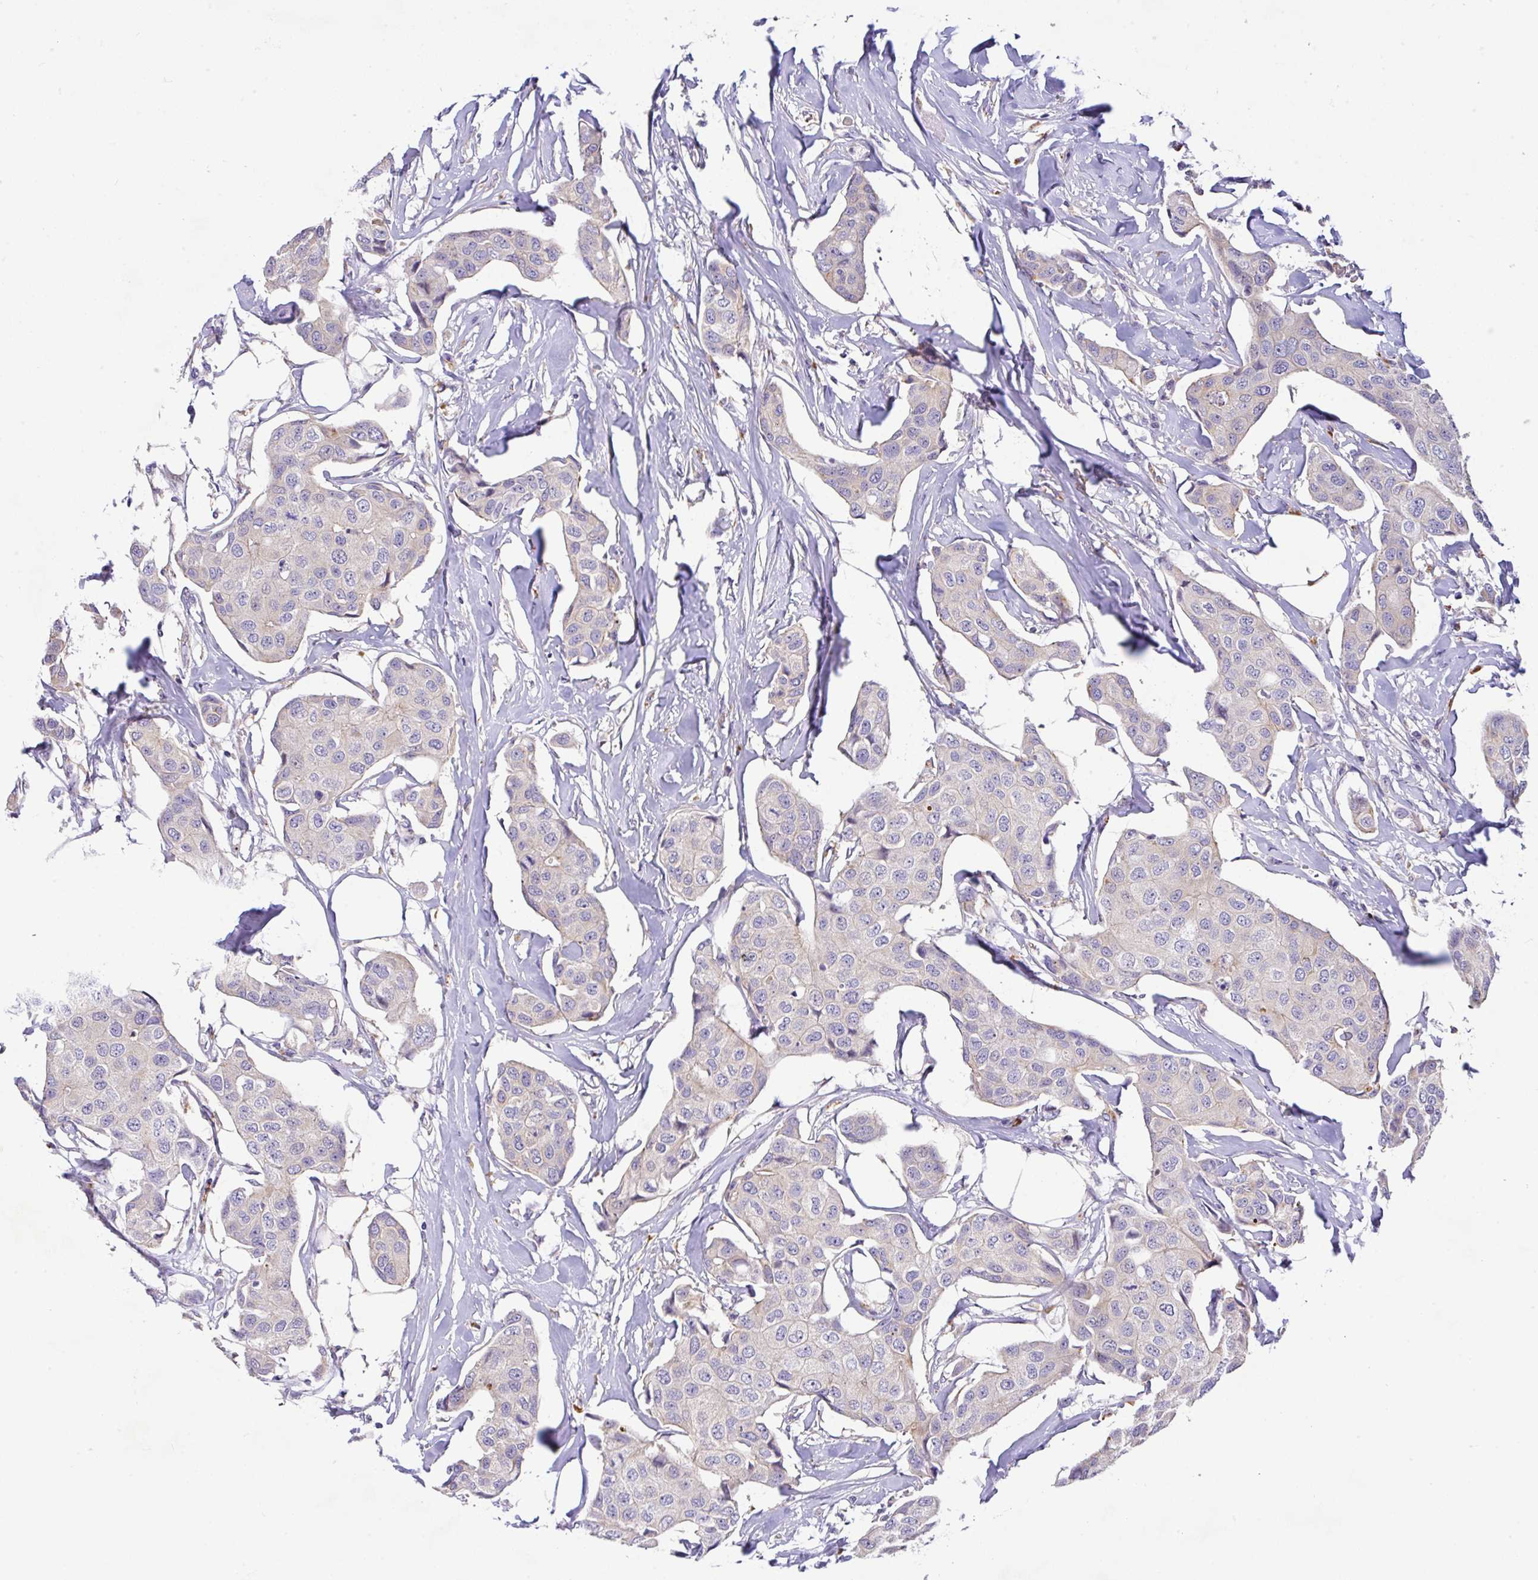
{"staining": {"intensity": "negative", "quantity": "none", "location": "none"}, "tissue": "breast cancer", "cell_type": "Tumor cells", "image_type": "cancer", "snomed": [{"axis": "morphology", "description": "Duct carcinoma"}, {"axis": "topography", "description": "Breast"}, {"axis": "topography", "description": "Lymph node"}], "caption": "Immunohistochemical staining of breast cancer (invasive ductal carcinoma) displays no significant expression in tumor cells.", "gene": "EPN3", "patient": {"sex": "female", "age": 80}}